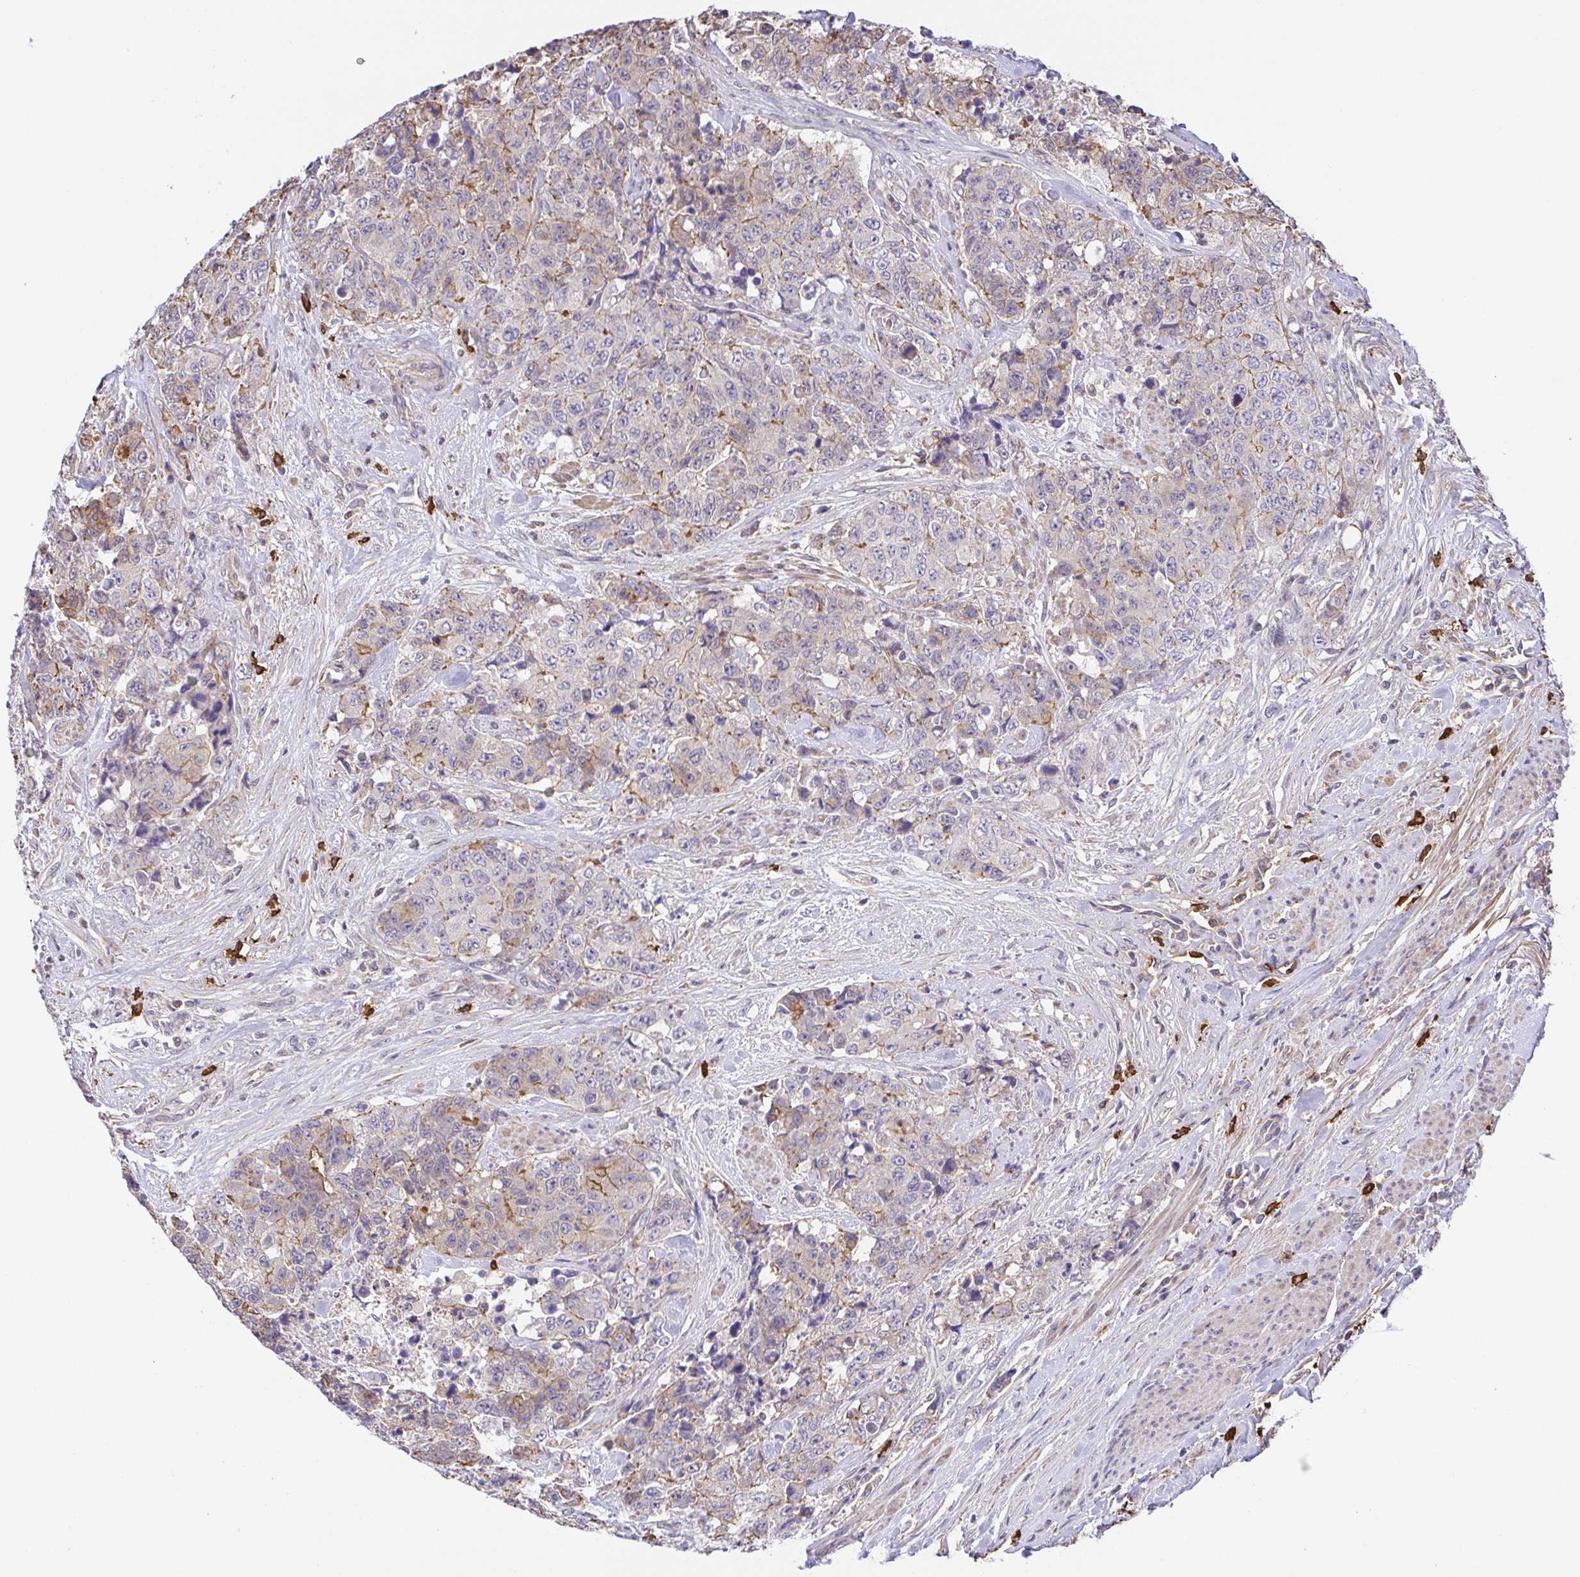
{"staining": {"intensity": "moderate", "quantity": "<25%", "location": "cytoplasmic/membranous"}, "tissue": "urothelial cancer", "cell_type": "Tumor cells", "image_type": "cancer", "snomed": [{"axis": "morphology", "description": "Urothelial carcinoma, High grade"}, {"axis": "topography", "description": "Urinary bladder"}], "caption": "Moderate cytoplasmic/membranous expression for a protein is present in about <25% of tumor cells of urothelial carcinoma (high-grade) using immunohistochemistry (IHC).", "gene": "PREPL", "patient": {"sex": "female", "age": 78}}